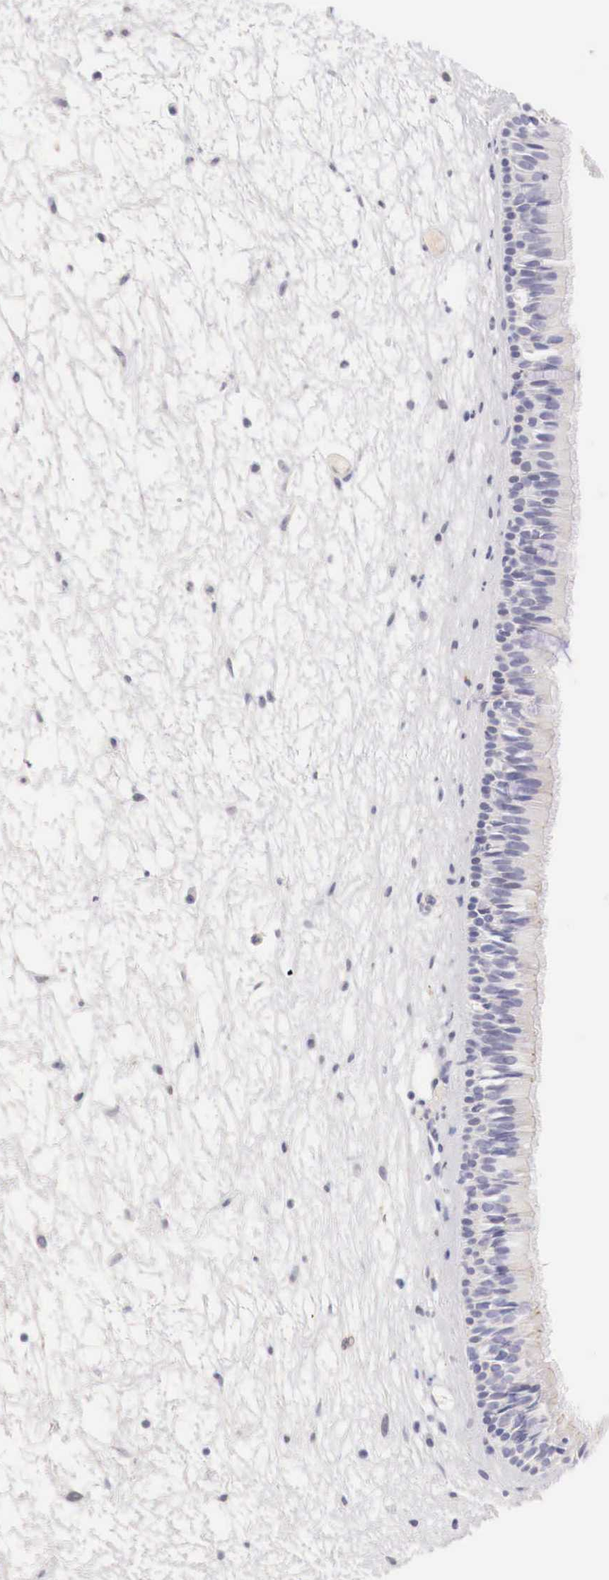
{"staining": {"intensity": "negative", "quantity": "none", "location": "none"}, "tissue": "nasopharynx", "cell_type": "Respiratory epithelial cells", "image_type": "normal", "snomed": [{"axis": "morphology", "description": "Normal tissue, NOS"}, {"axis": "topography", "description": "Nasopharynx"}], "caption": "Human nasopharynx stained for a protein using immunohistochemistry (IHC) exhibits no positivity in respiratory epithelial cells.", "gene": "ITIH6", "patient": {"sex": "female", "age": 78}}